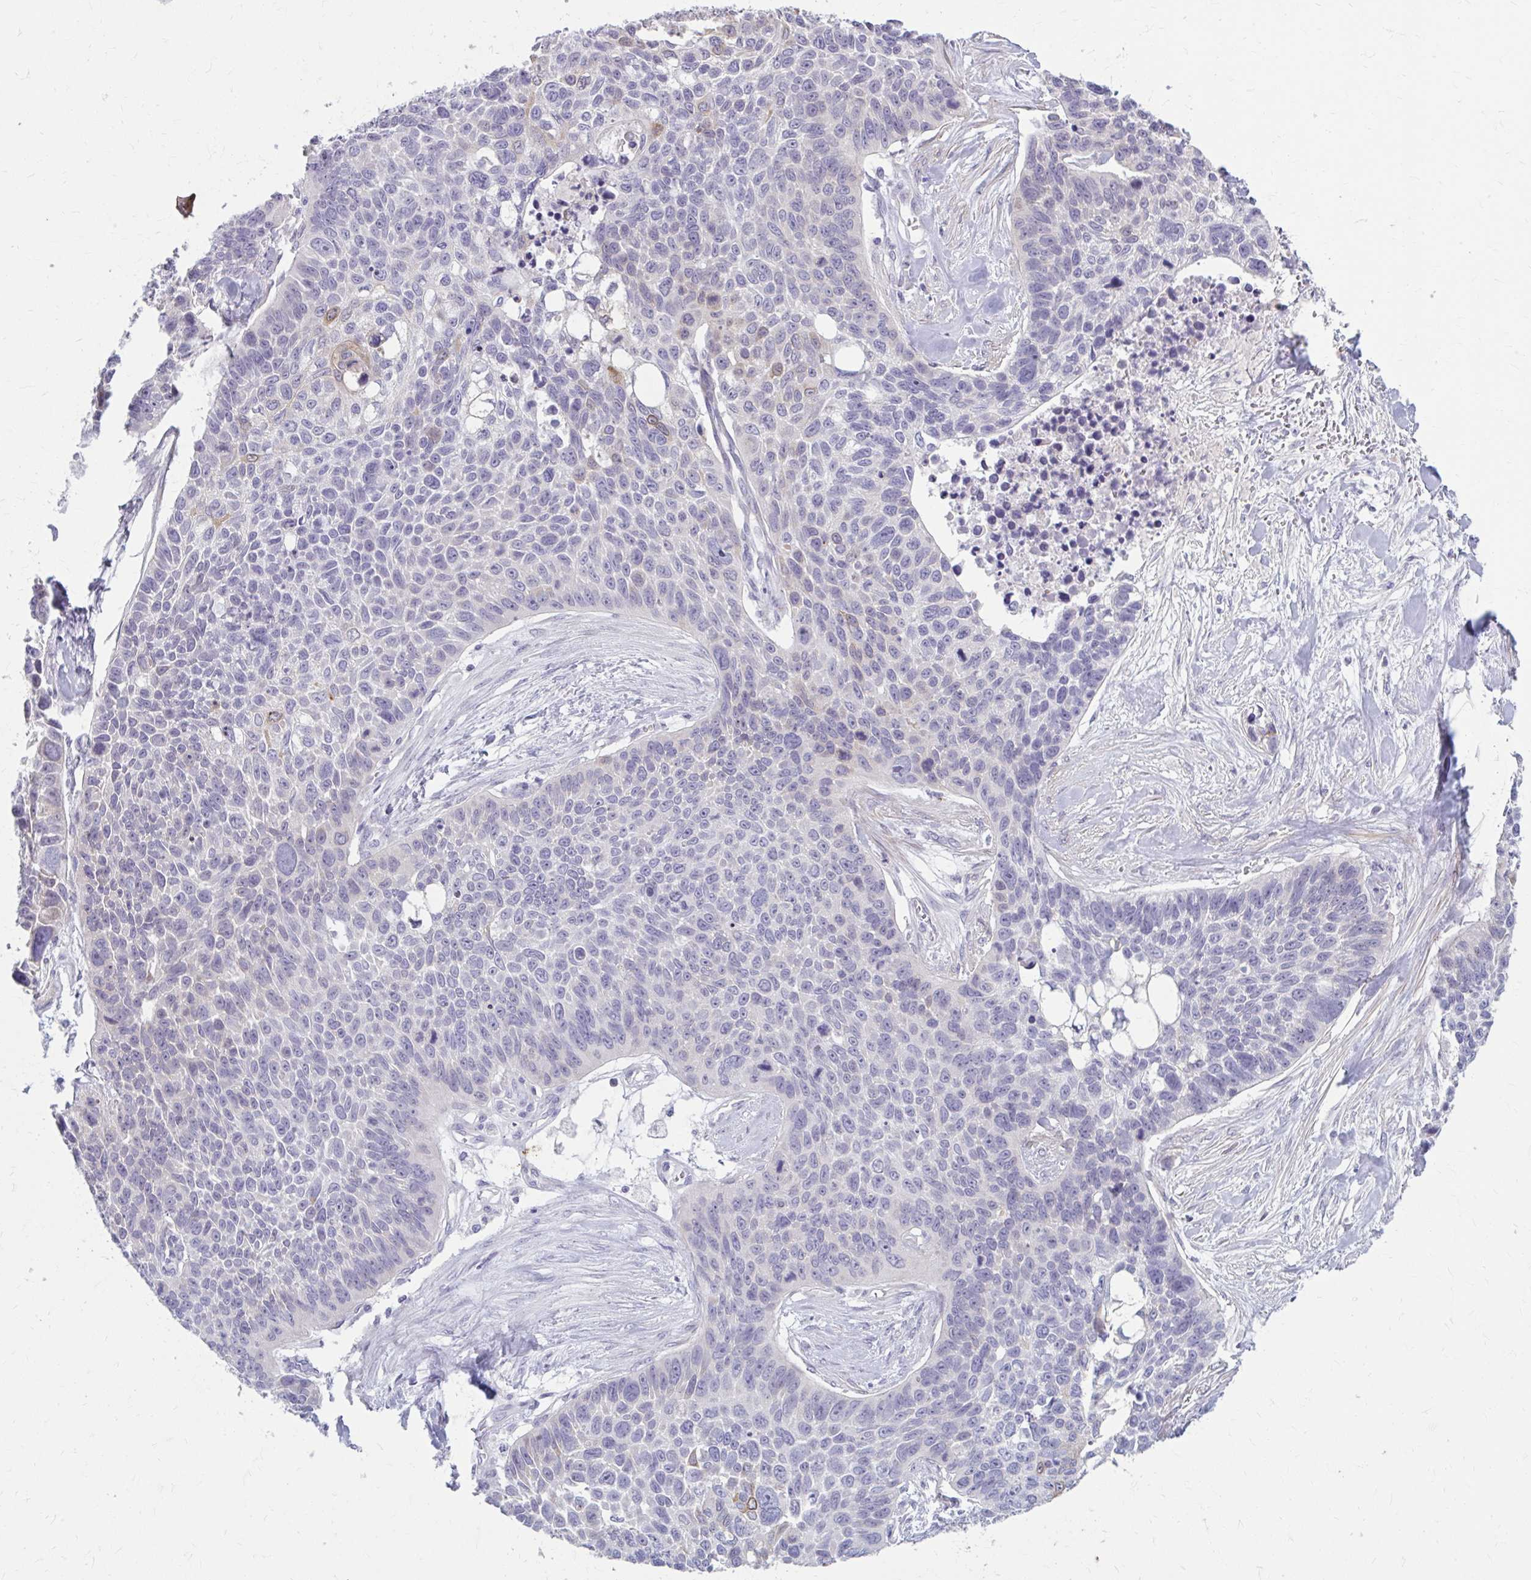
{"staining": {"intensity": "negative", "quantity": "none", "location": "none"}, "tissue": "lung cancer", "cell_type": "Tumor cells", "image_type": "cancer", "snomed": [{"axis": "morphology", "description": "Squamous cell carcinoma, NOS"}, {"axis": "topography", "description": "Lung"}], "caption": "High power microscopy histopathology image of an immunohistochemistry (IHC) photomicrograph of squamous cell carcinoma (lung), revealing no significant expression in tumor cells.", "gene": "MSMO1", "patient": {"sex": "male", "age": 62}}